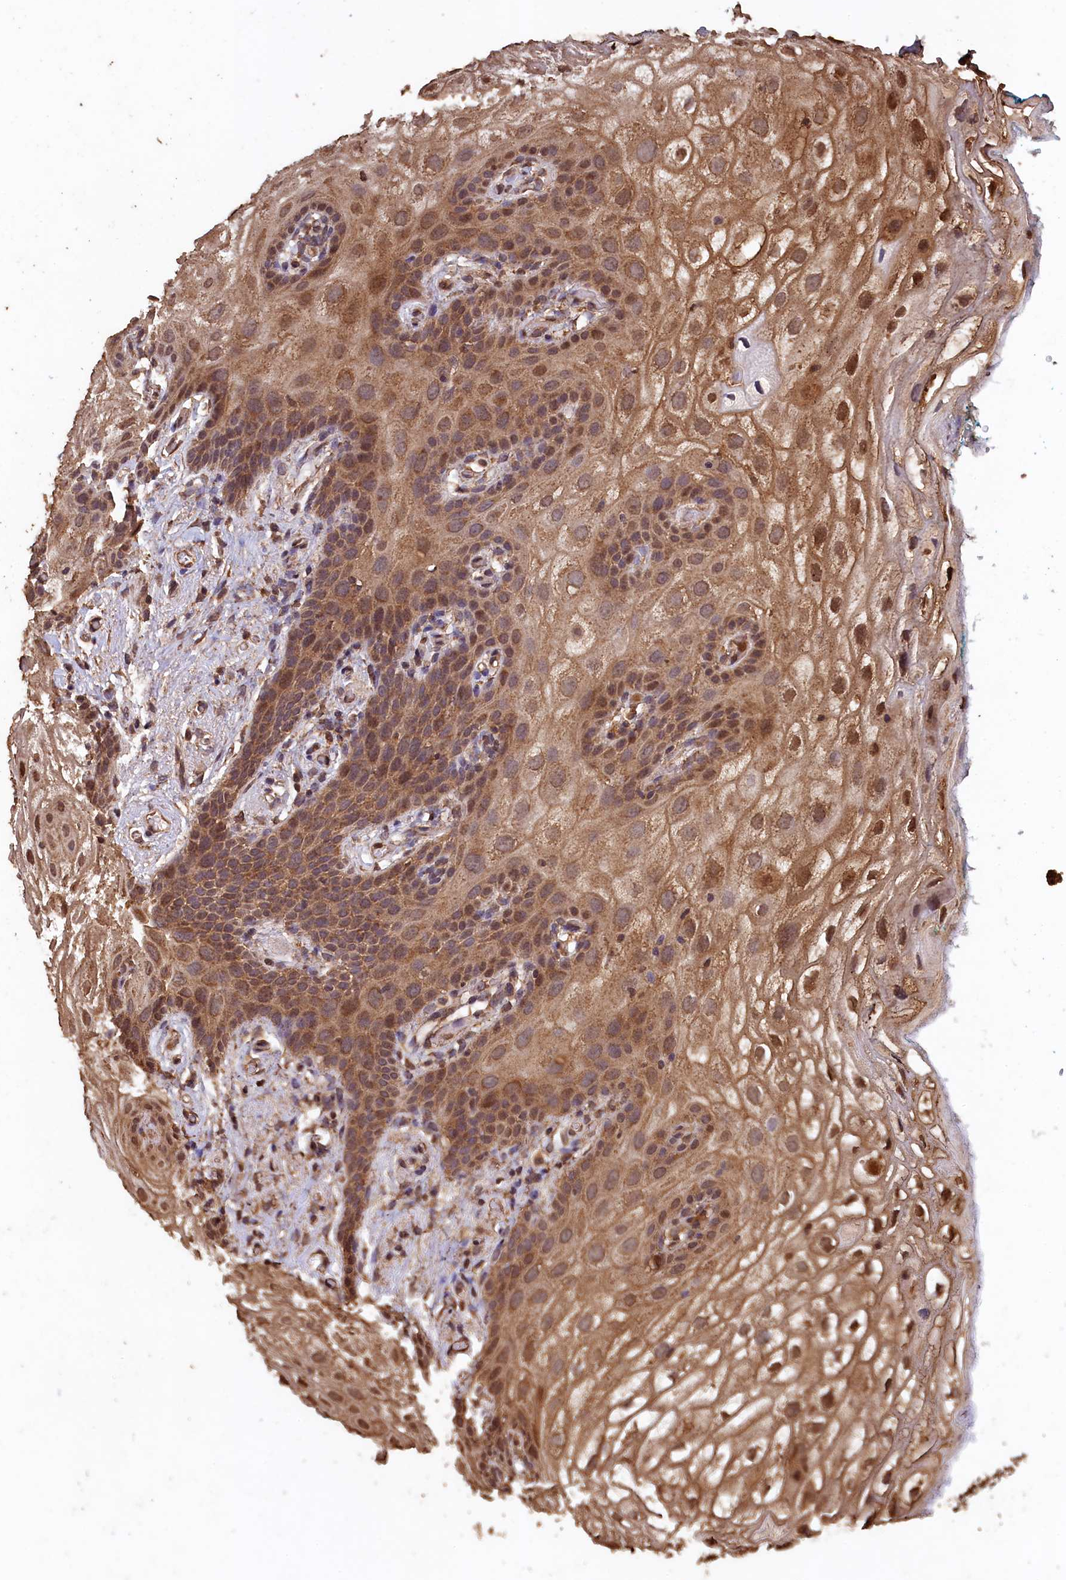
{"staining": {"intensity": "moderate", "quantity": ">75%", "location": "cytoplasmic/membranous,nuclear"}, "tissue": "vagina", "cell_type": "Squamous epithelial cells", "image_type": "normal", "snomed": [{"axis": "morphology", "description": "Normal tissue, NOS"}, {"axis": "topography", "description": "Vagina"}], "caption": "A histopathology image showing moderate cytoplasmic/membranous,nuclear expression in about >75% of squamous epithelial cells in unremarkable vagina, as visualized by brown immunohistochemical staining.", "gene": "CEP57L1", "patient": {"sex": "female", "age": 68}}